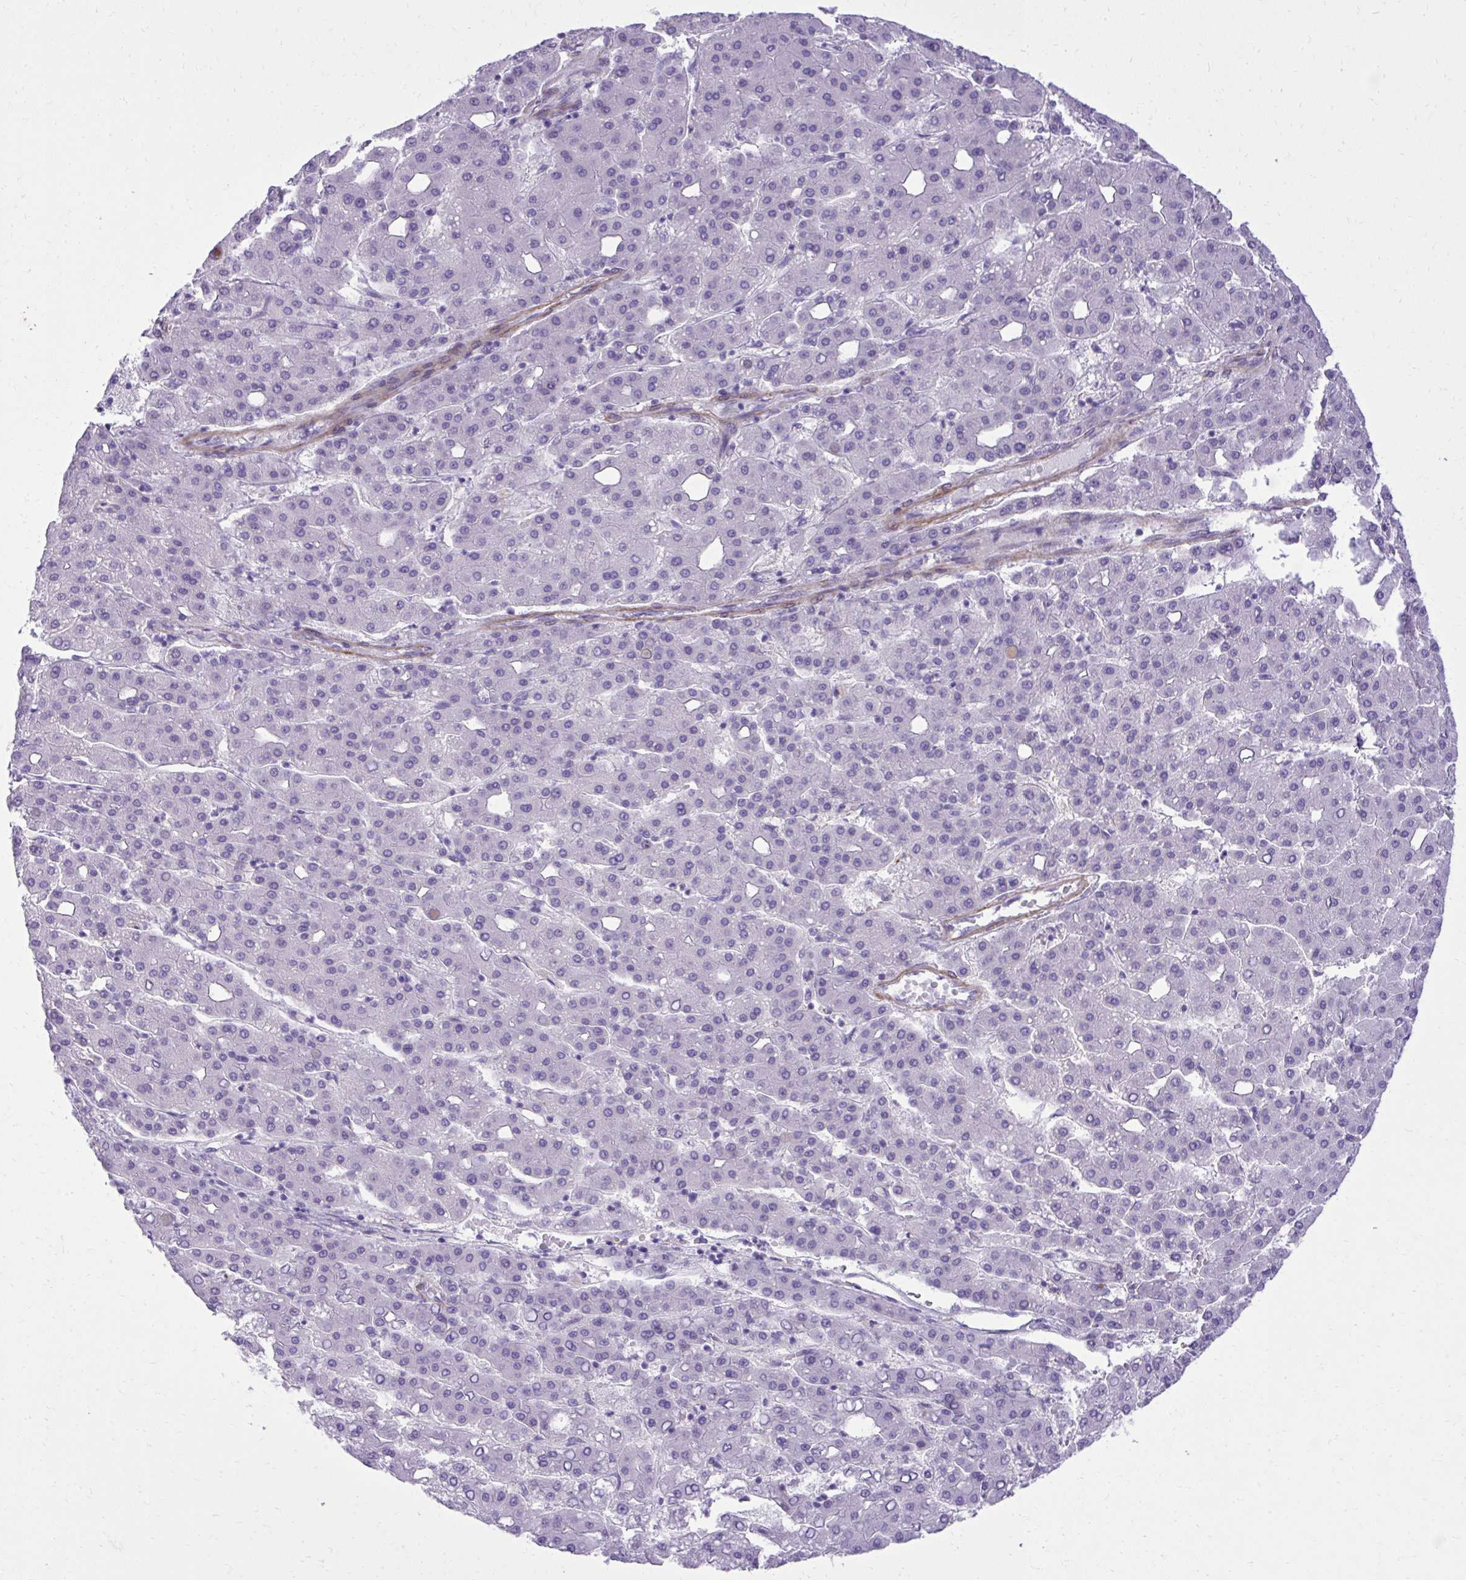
{"staining": {"intensity": "negative", "quantity": "none", "location": "none"}, "tissue": "liver cancer", "cell_type": "Tumor cells", "image_type": "cancer", "snomed": [{"axis": "morphology", "description": "Carcinoma, Hepatocellular, NOS"}, {"axis": "topography", "description": "Liver"}], "caption": "This is an immunohistochemistry (IHC) micrograph of liver cancer (hepatocellular carcinoma). There is no positivity in tumor cells.", "gene": "PITPNM3", "patient": {"sex": "male", "age": 65}}